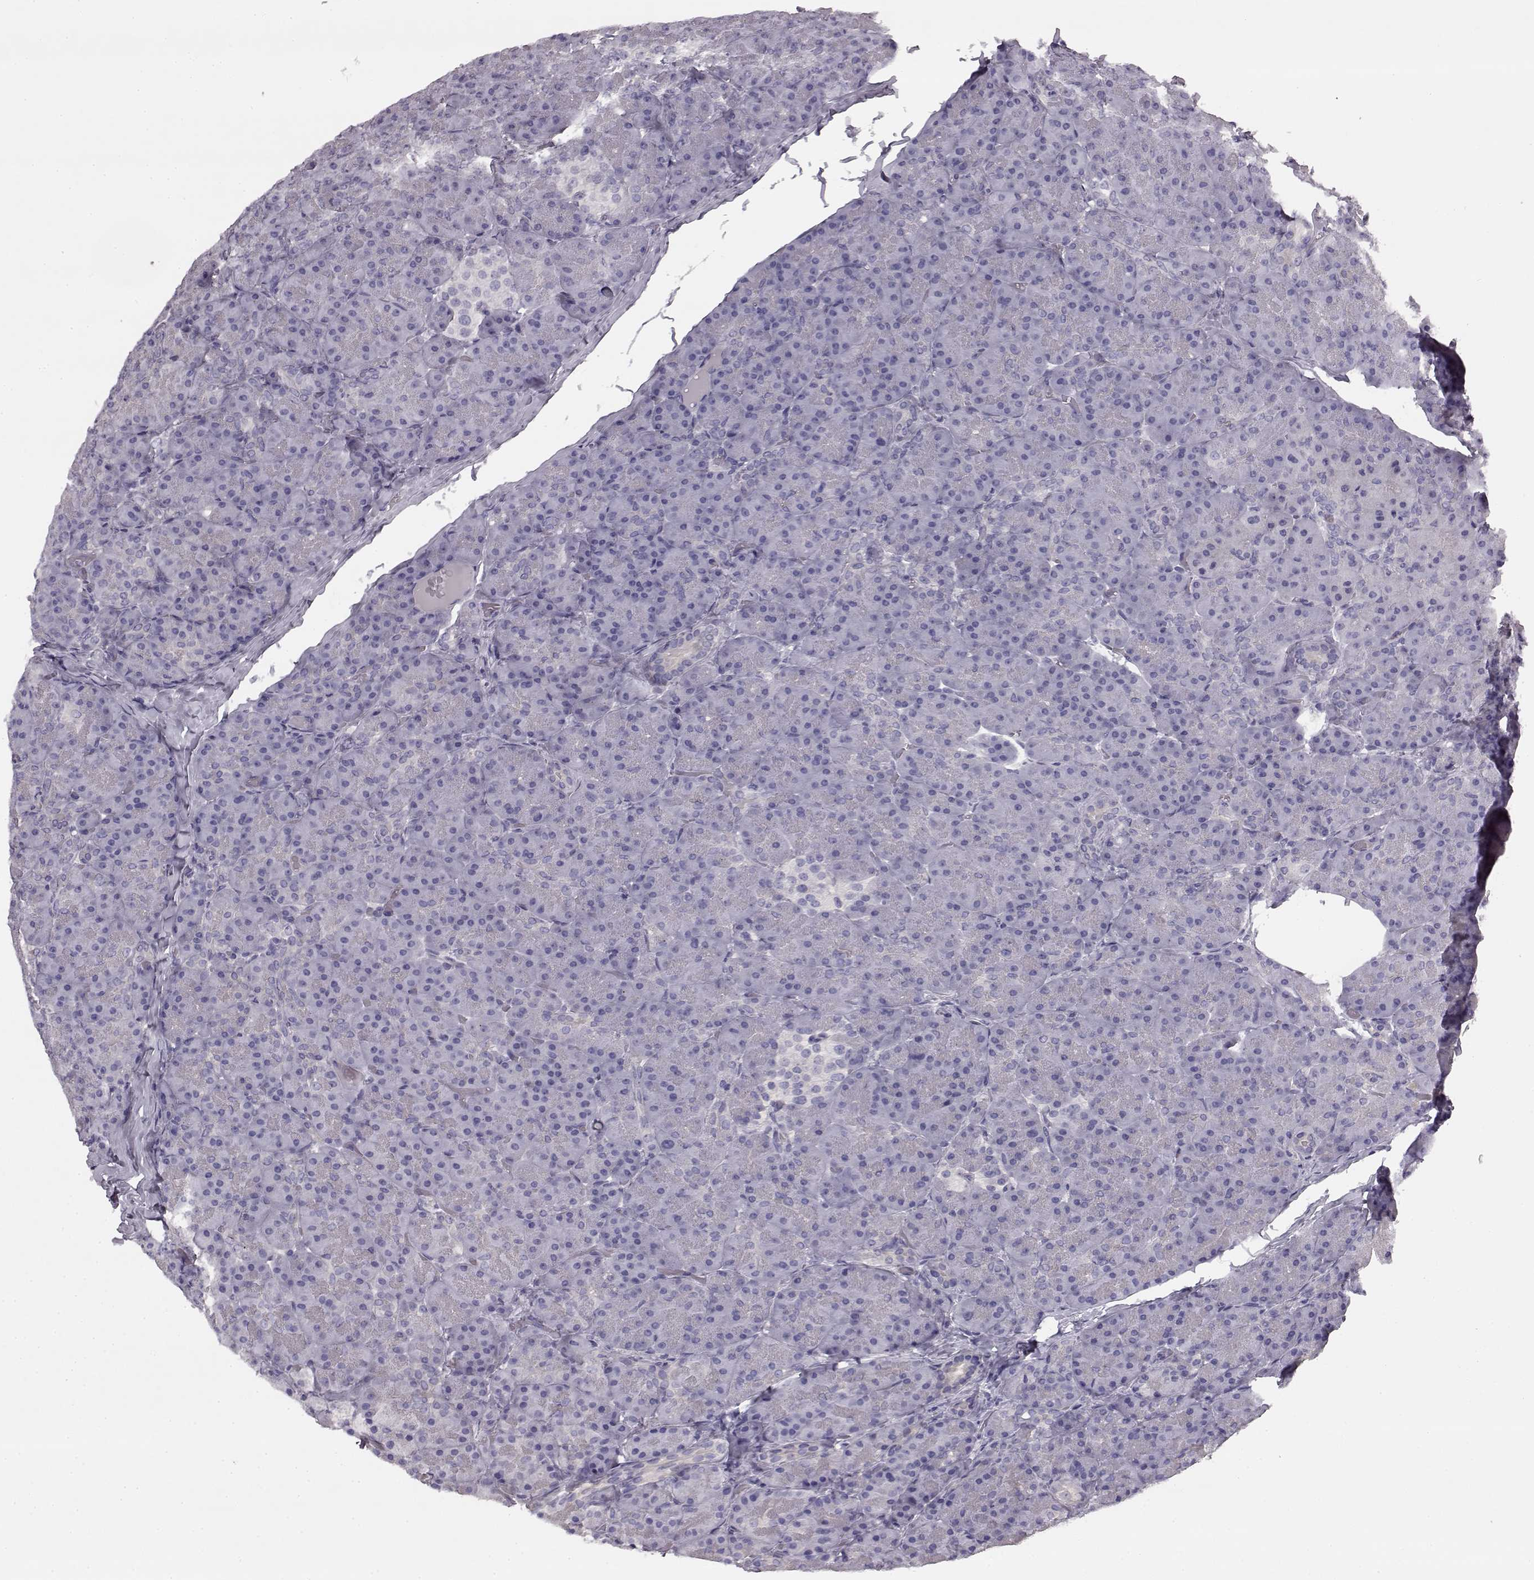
{"staining": {"intensity": "negative", "quantity": "none", "location": "none"}, "tissue": "pancreas", "cell_type": "Exocrine glandular cells", "image_type": "normal", "snomed": [{"axis": "morphology", "description": "Normal tissue, NOS"}, {"axis": "topography", "description": "Pancreas"}], "caption": "IHC photomicrograph of unremarkable pancreas: pancreas stained with DAB (3,3'-diaminobenzidine) reveals no significant protein positivity in exocrine glandular cells. The staining was performed using DAB (3,3'-diaminobenzidine) to visualize the protein expression in brown, while the nuclei were stained in blue with hematoxylin (Magnification: 20x).", "gene": "KRT81", "patient": {"sex": "male", "age": 57}}